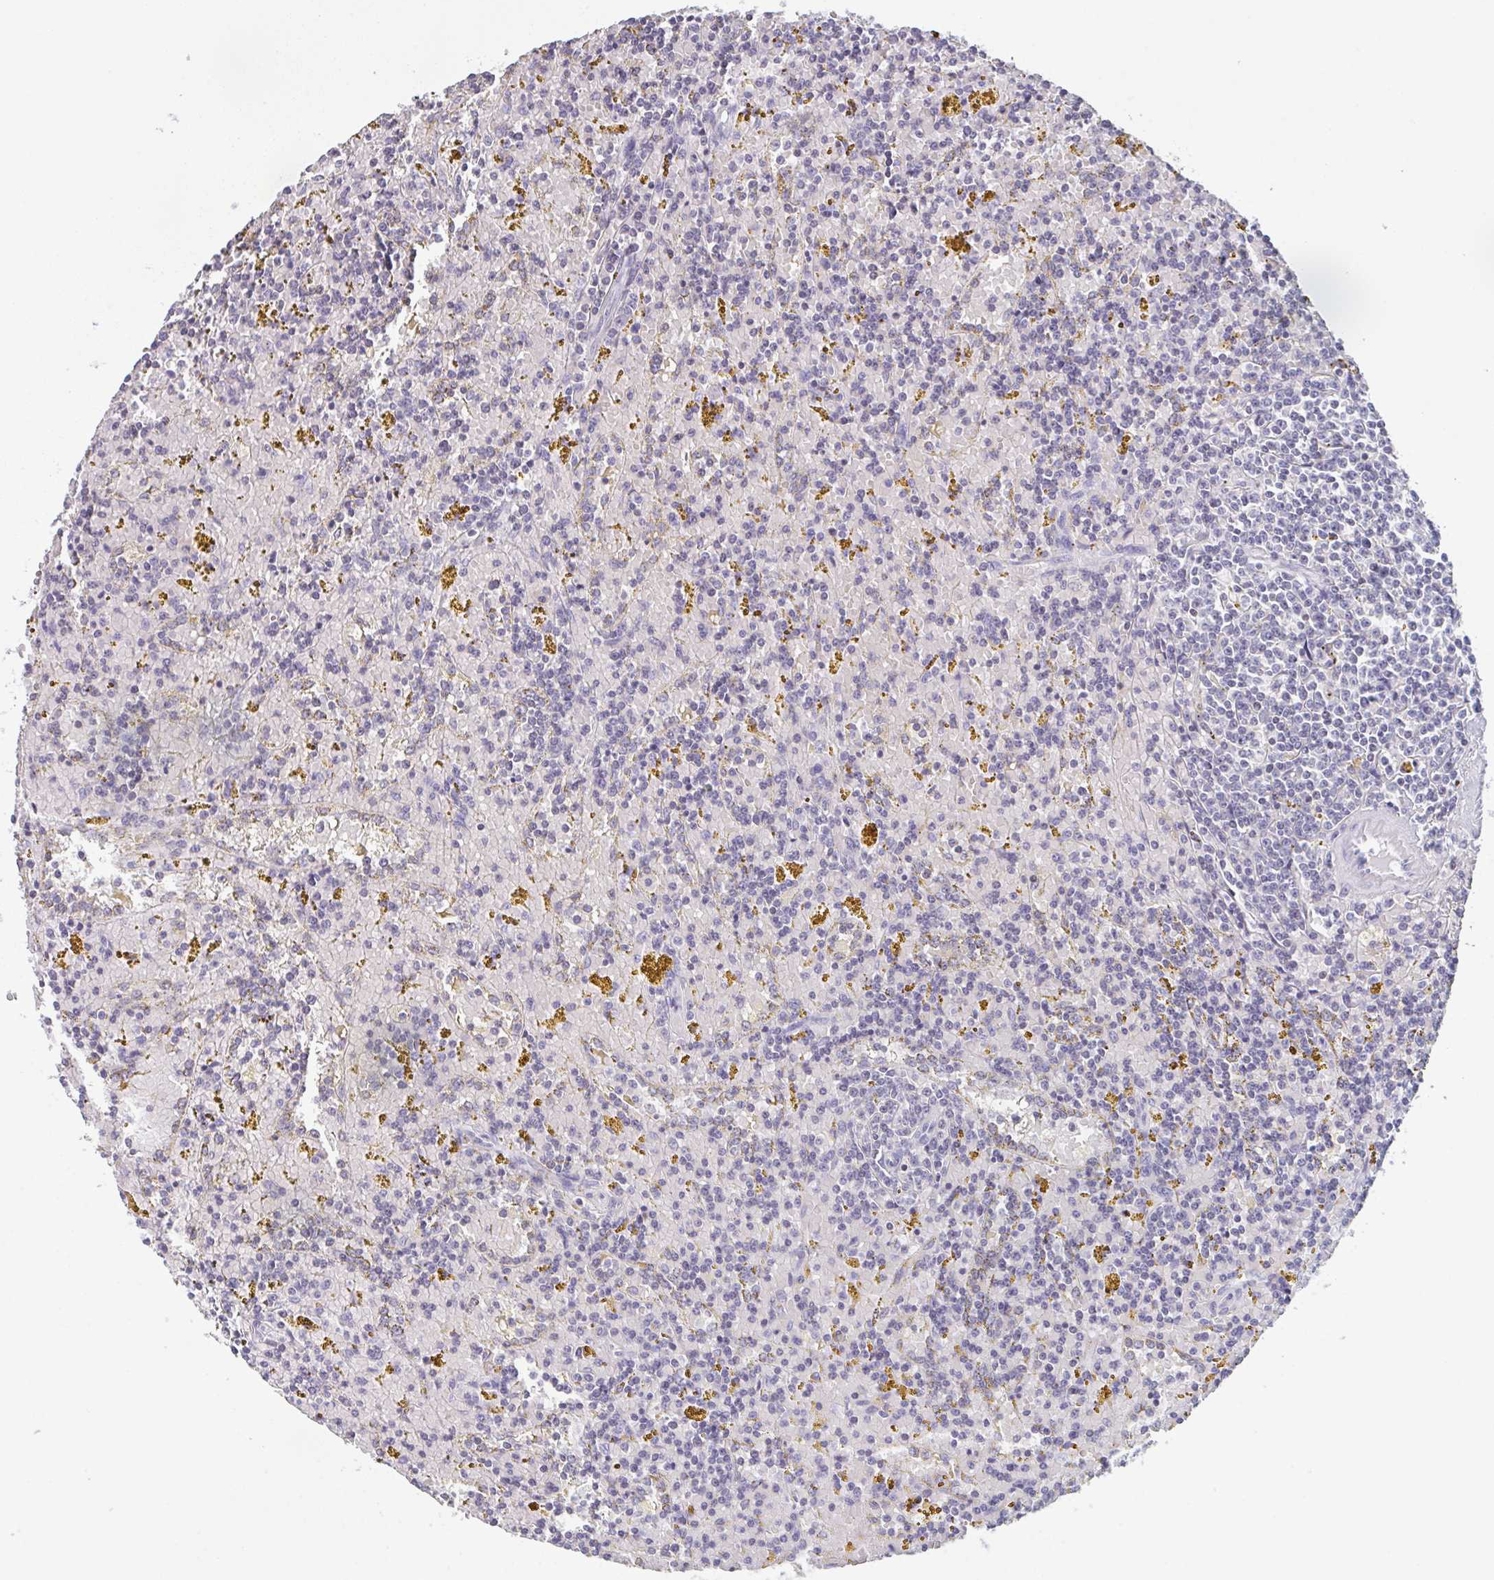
{"staining": {"intensity": "negative", "quantity": "none", "location": "none"}, "tissue": "lymphoma", "cell_type": "Tumor cells", "image_type": "cancer", "snomed": [{"axis": "morphology", "description": "Malignant lymphoma, non-Hodgkin's type, Low grade"}, {"axis": "topography", "description": "Spleen"}, {"axis": "topography", "description": "Lymph node"}], "caption": "Immunohistochemical staining of lymphoma reveals no significant staining in tumor cells. (DAB immunohistochemistry with hematoxylin counter stain).", "gene": "LRRC58", "patient": {"sex": "female", "age": 66}}